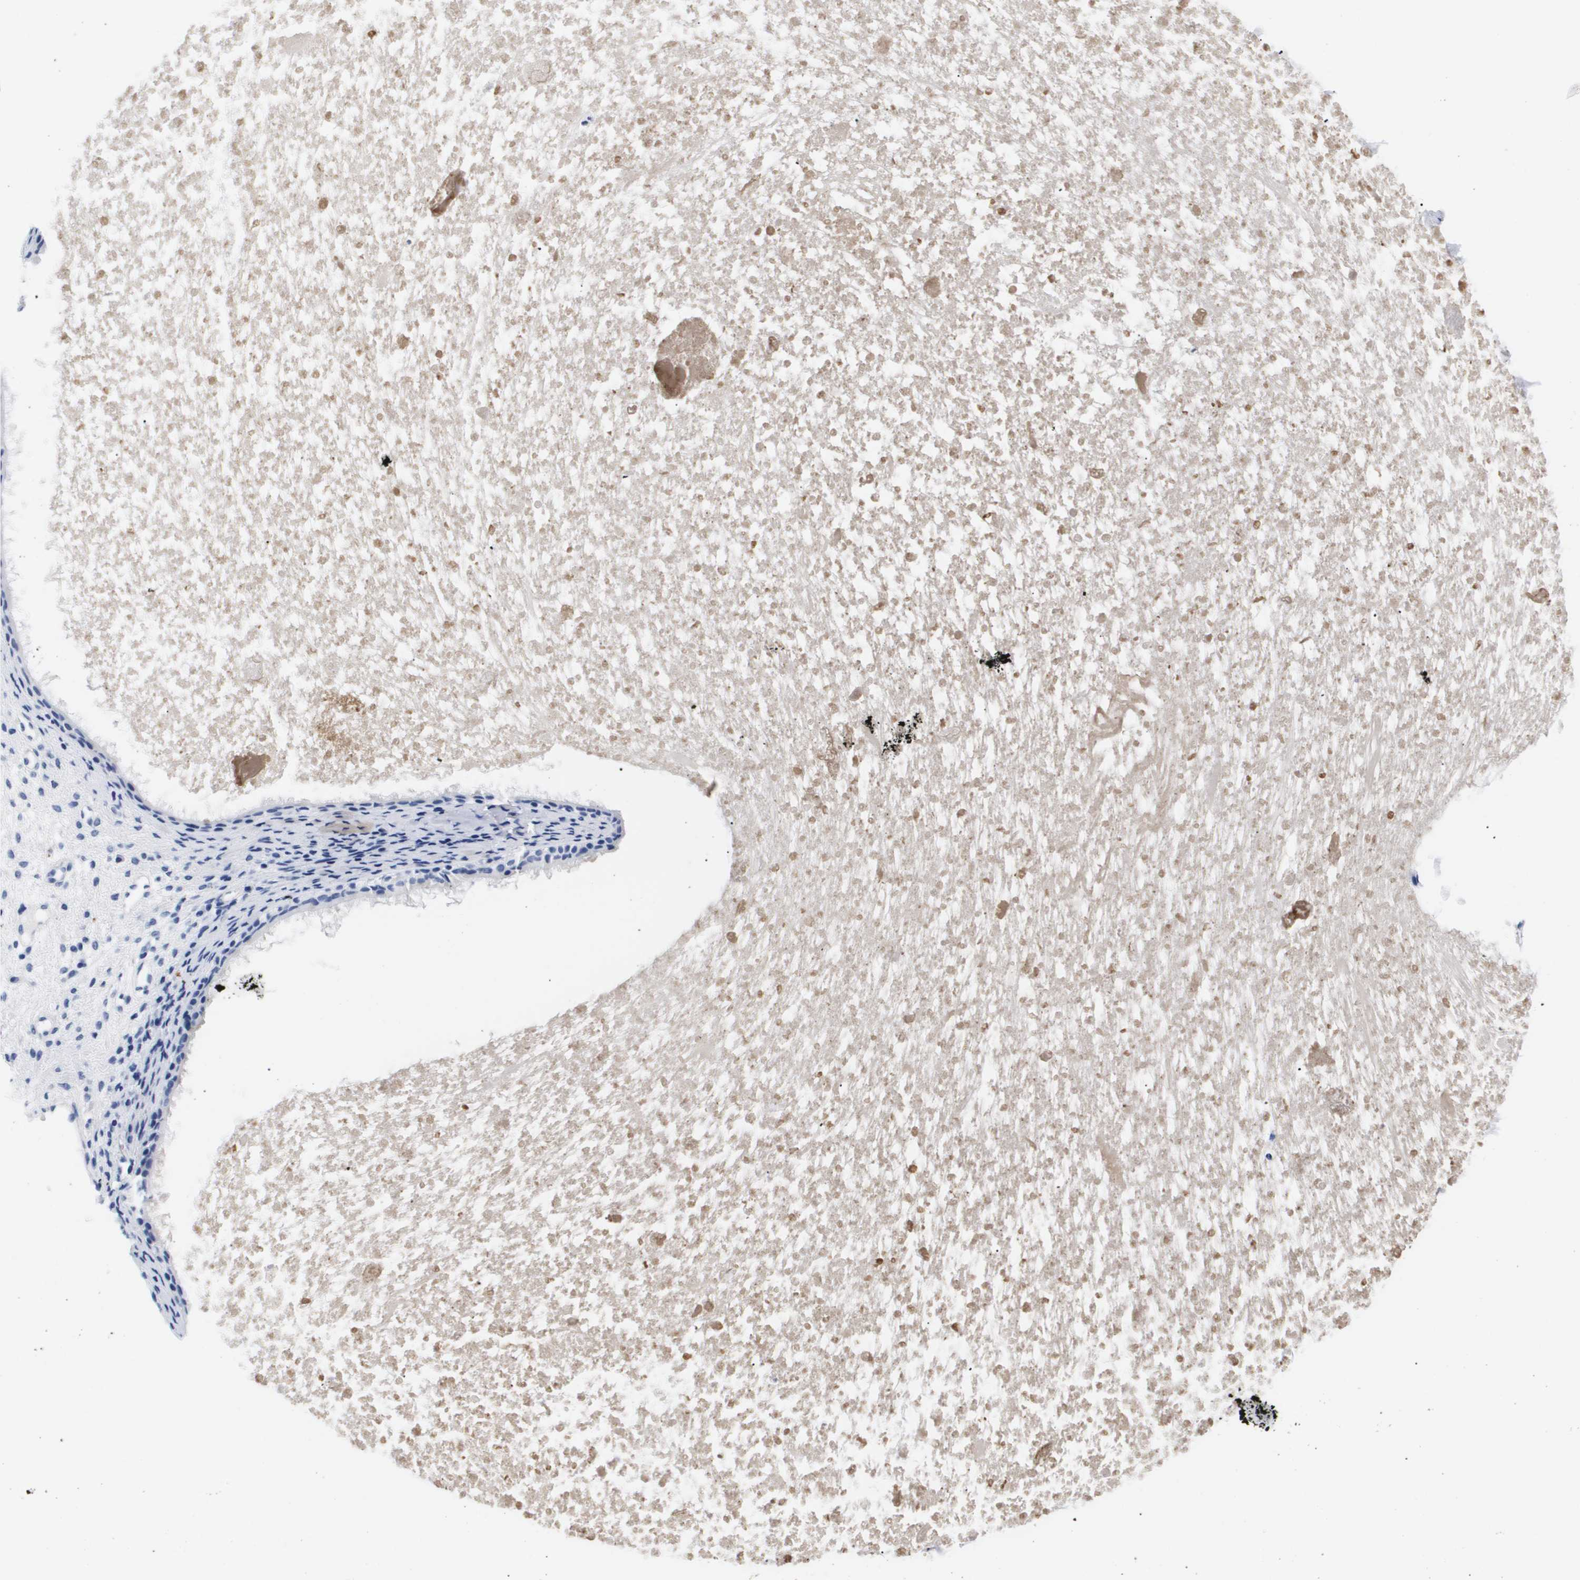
{"staining": {"intensity": "negative", "quantity": "none", "location": "none"}, "tissue": "nasopharynx", "cell_type": "Respiratory epithelial cells", "image_type": "normal", "snomed": [{"axis": "morphology", "description": "Normal tissue, NOS"}, {"axis": "topography", "description": "Nasopharynx"}], "caption": "IHC histopathology image of unremarkable nasopharynx stained for a protein (brown), which displays no positivity in respiratory epithelial cells.", "gene": "ATP6V0A4", "patient": {"sex": "male", "age": 22}}